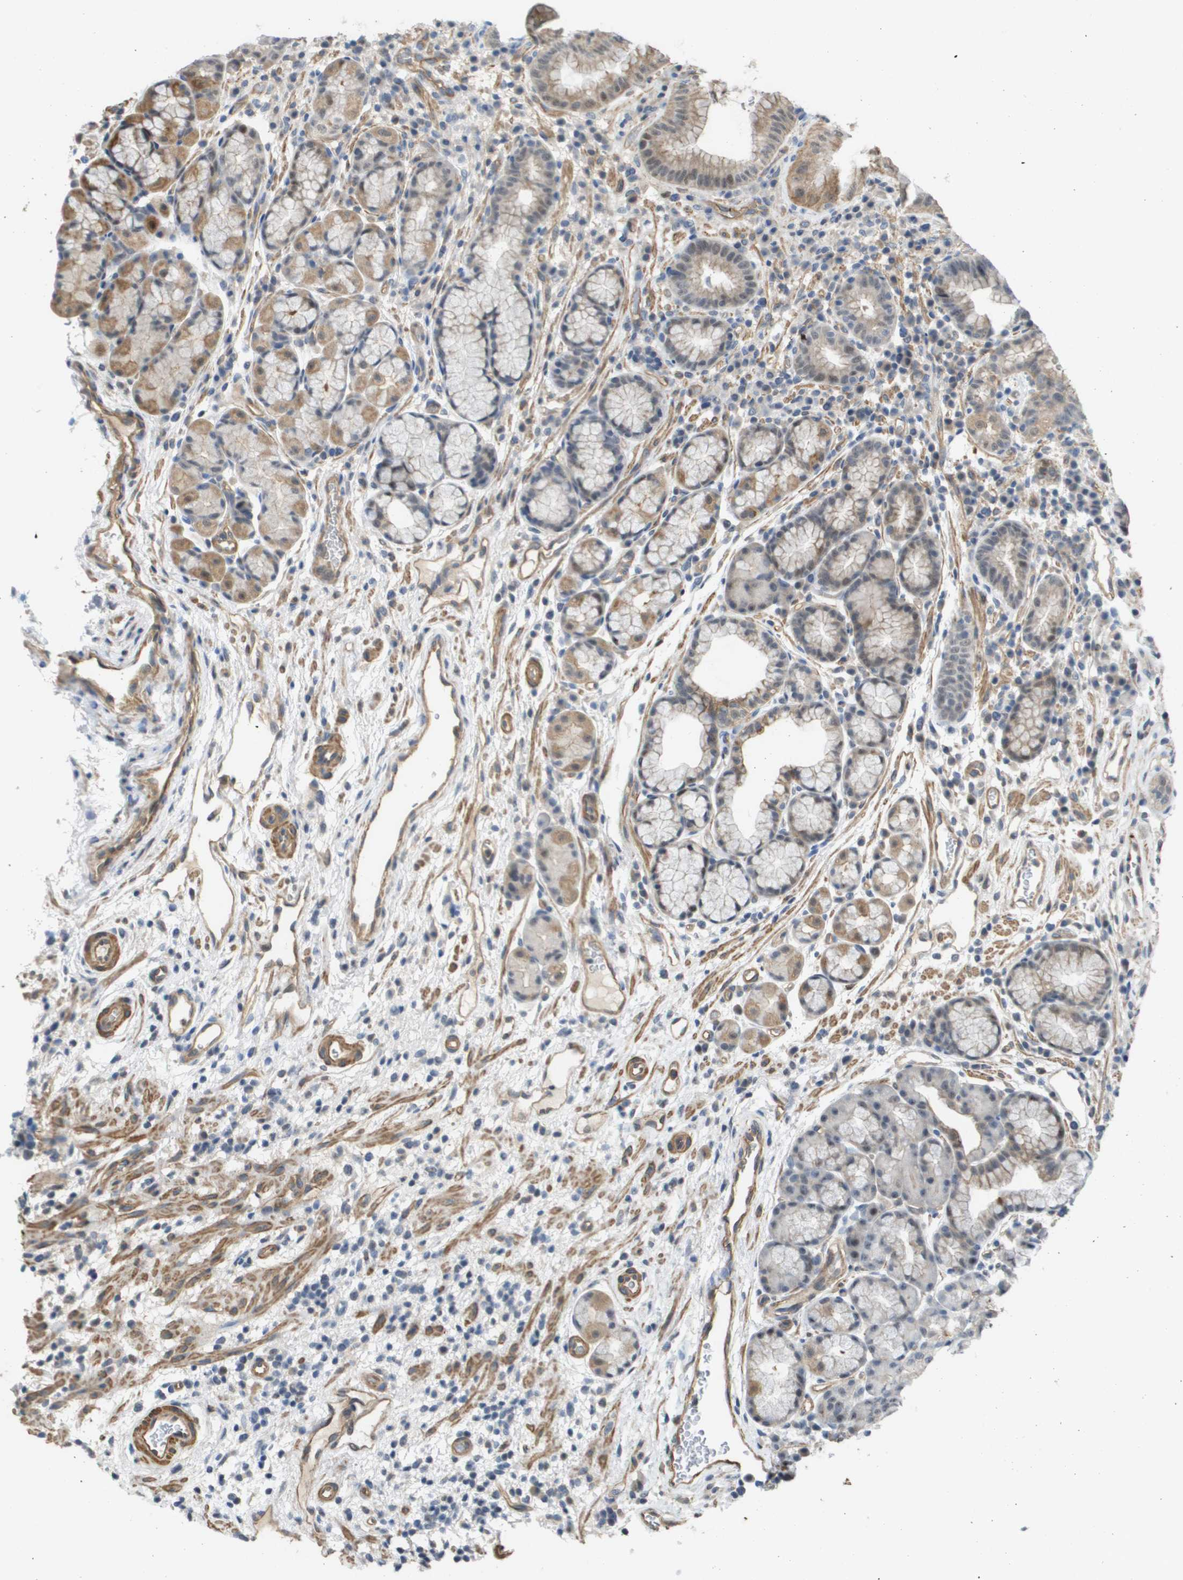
{"staining": {"intensity": "moderate", "quantity": "<25%", "location": "cytoplasmic/membranous,nuclear"}, "tissue": "stomach", "cell_type": "Glandular cells", "image_type": "normal", "snomed": [{"axis": "morphology", "description": "Normal tissue, NOS"}, {"axis": "morphology", "description": "Carcinoid, malignant, NOS"}, {"axis": "topography", "description": "Stomach, upper"}], "caption": "Normal stomach shows moderate cytoplasmic/membranous,nuclear positivity in approximately <25% of glandular cells, visualized by immunohistochemistry. (DAB (3,3'-diaminobenzidine) IHC with brightfield microscopy, high magnification).", "gene": "RNF112", "patient": {"sex": "male", "age": 39}}